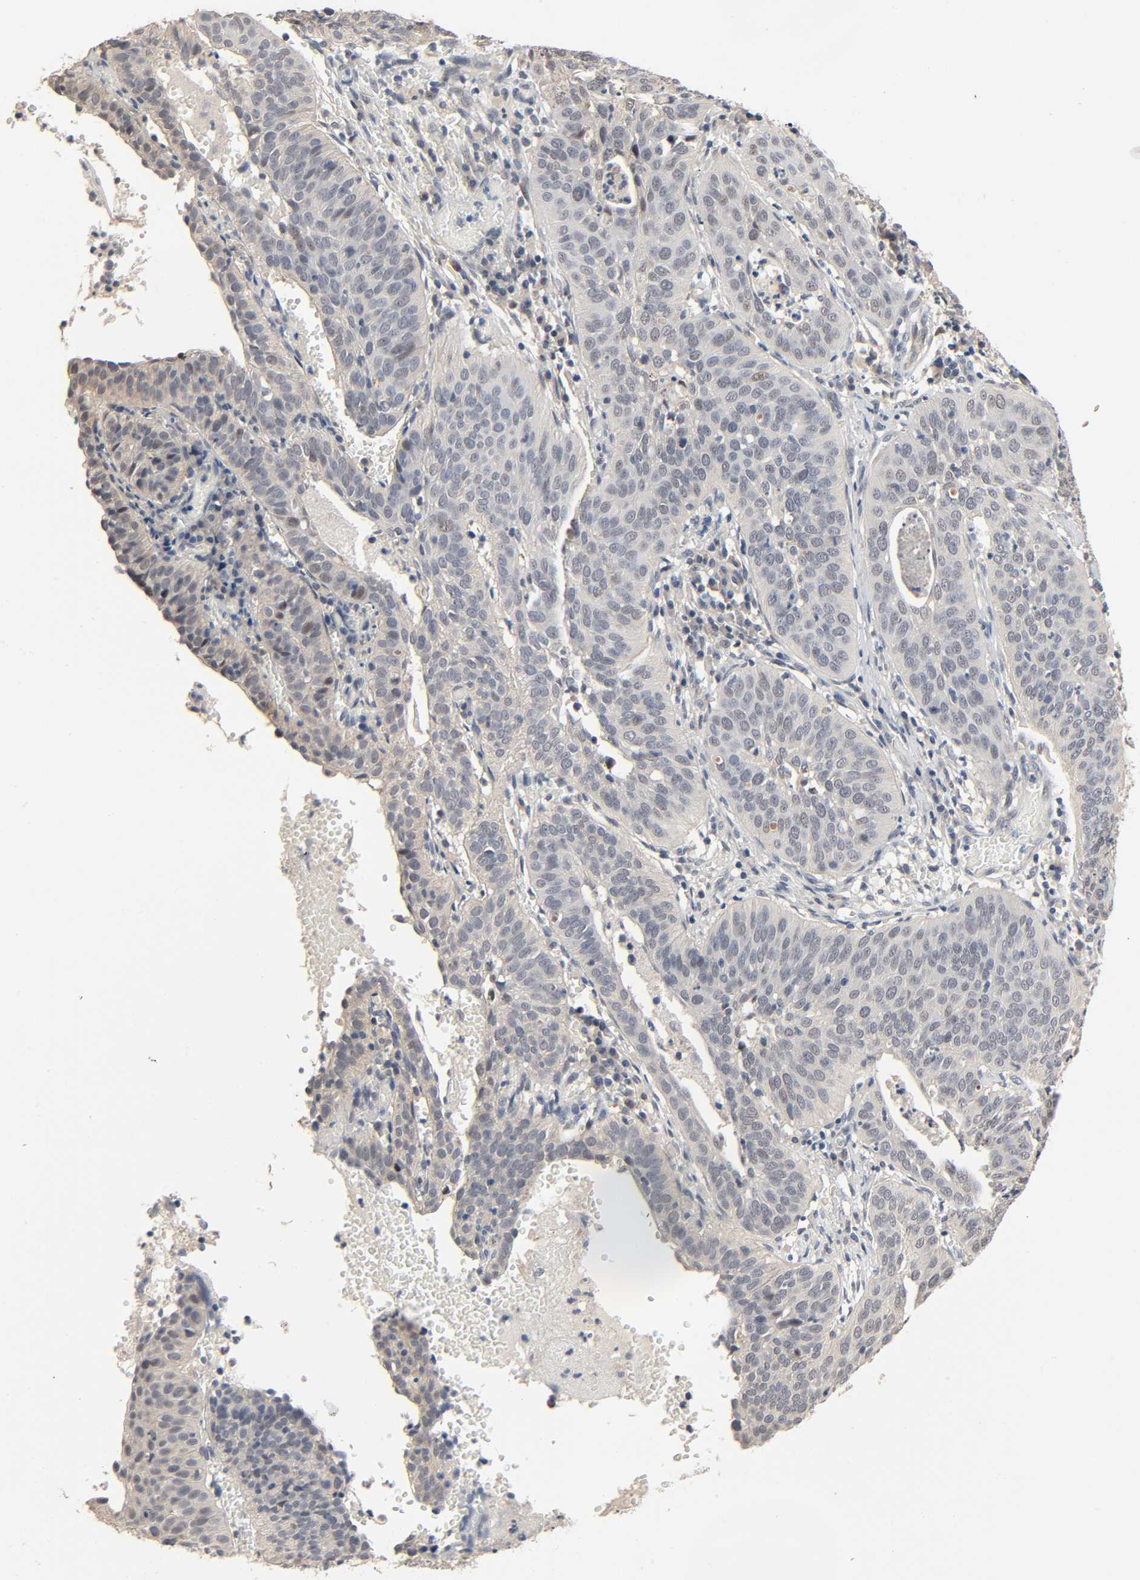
{"staining": {"intensity": "negative", "quantity": "none", "location": "none"}, "tissue": "cervical cancer", "cell_type": "Tumor cells", "image_type": "cancer", "snomed": [{"axis": "morphology", "description": "Squamous cell carcinoma, NOS"}, {"axis": "topography", "description": "Cervix"}], "caption": "Immunohistochemistry (IHC) image of neoplastic tissue: cervical cancer stained with DAB (3,3'-diaminobenzidine) demonstrates no significant protein staining in tumor cells.", "gene": "MAGEA8", "patient": {"sex": "female", "age": 39}}